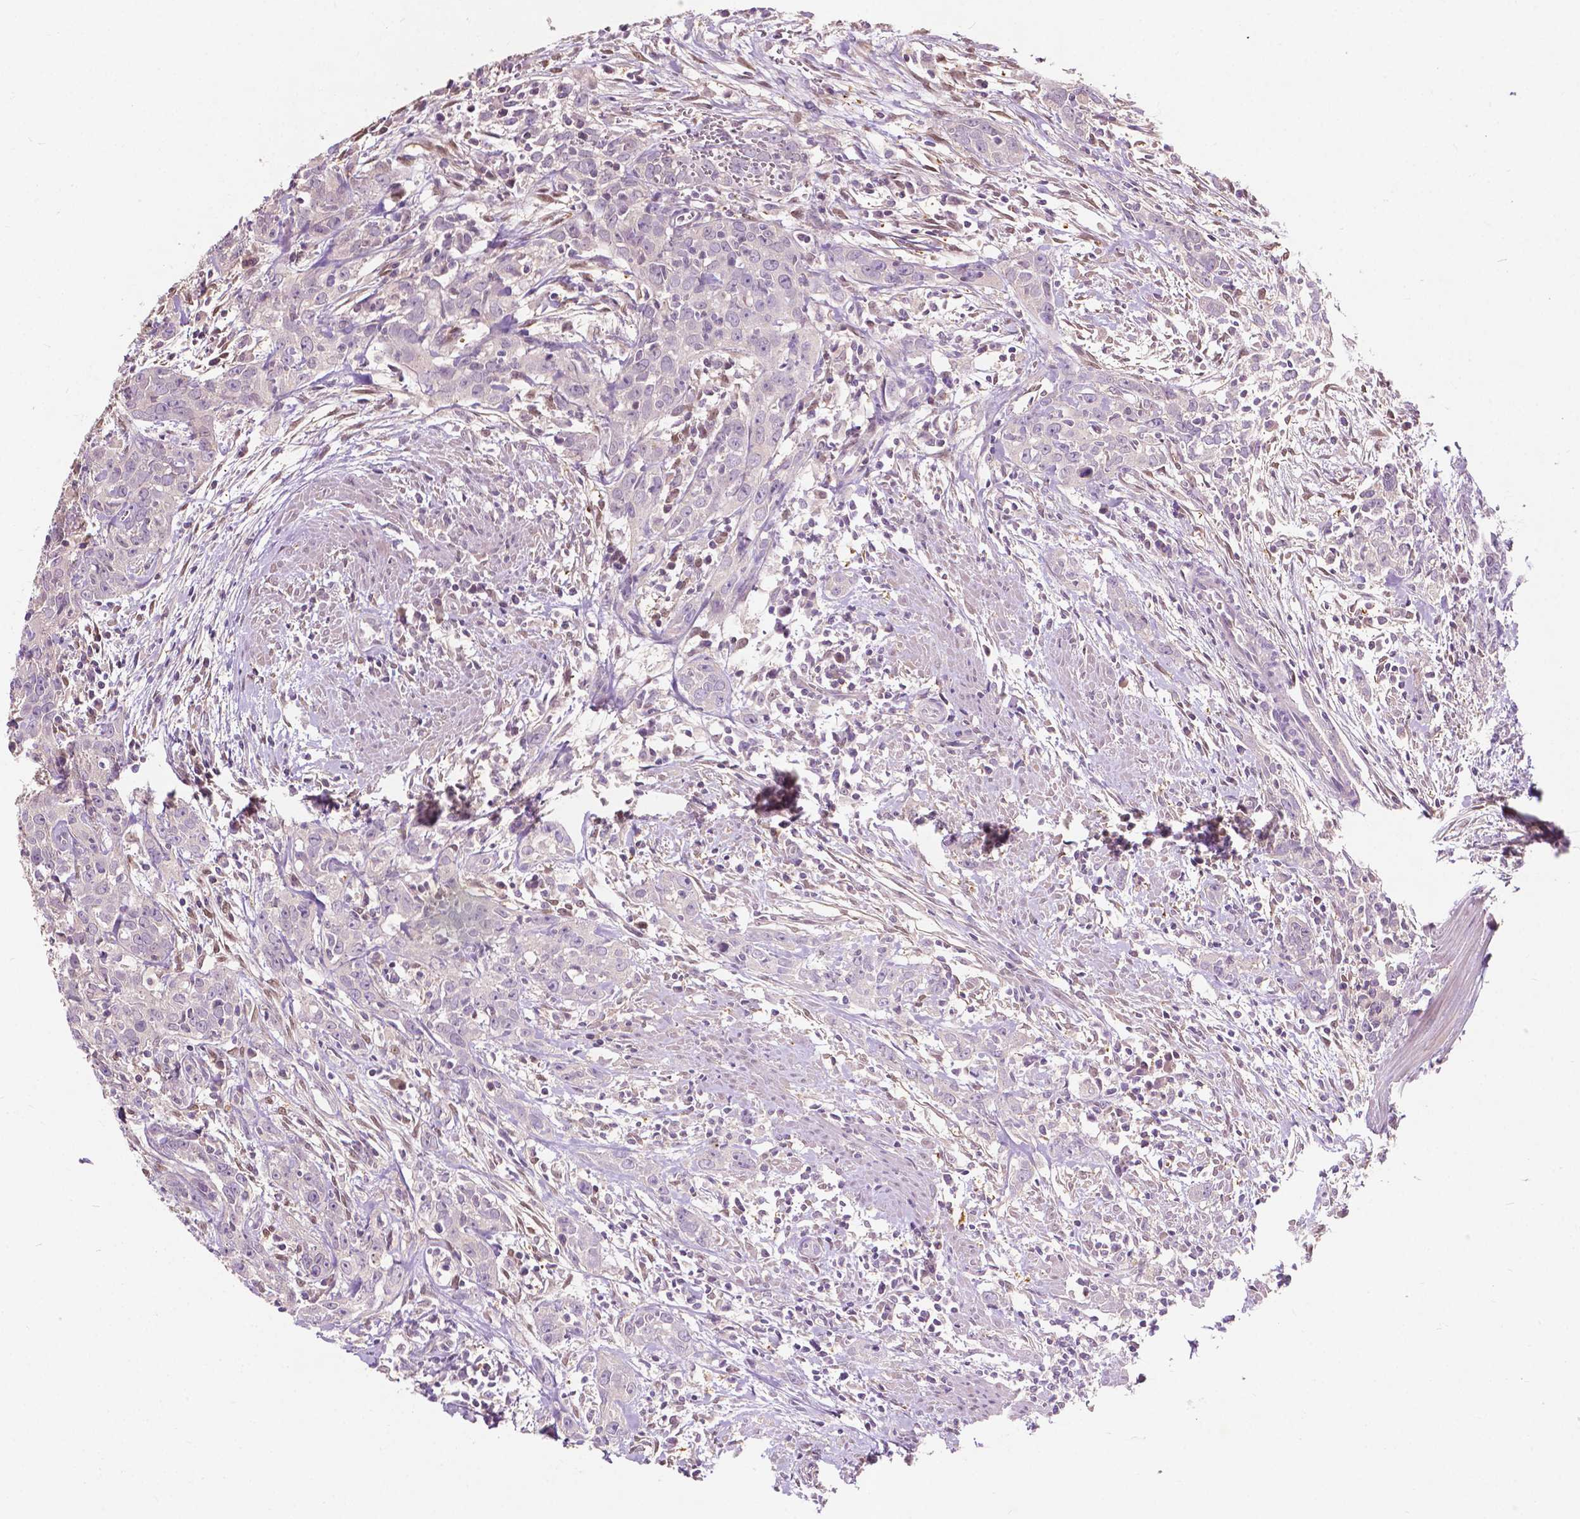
{"staining": {"intensity": "negative", "quantity": "none", "location": "none"}, "tissue": "urothelial cancer", "cell_type": "Tumor cells", "image_type": "cancer", "snomed": [{"axis": "morphology", "description": "Urothelial carcinoma, High grade"}, {"axis": "topography", "description": "Urinary bladder"}], "caption": "Immunohistochemistry micrograph of urothelial cancer stained for a protein (brown), which exhibits no staining in tumor cells.", "gene": "GPR37", "patient": {"sex": "male", "age": 83}}